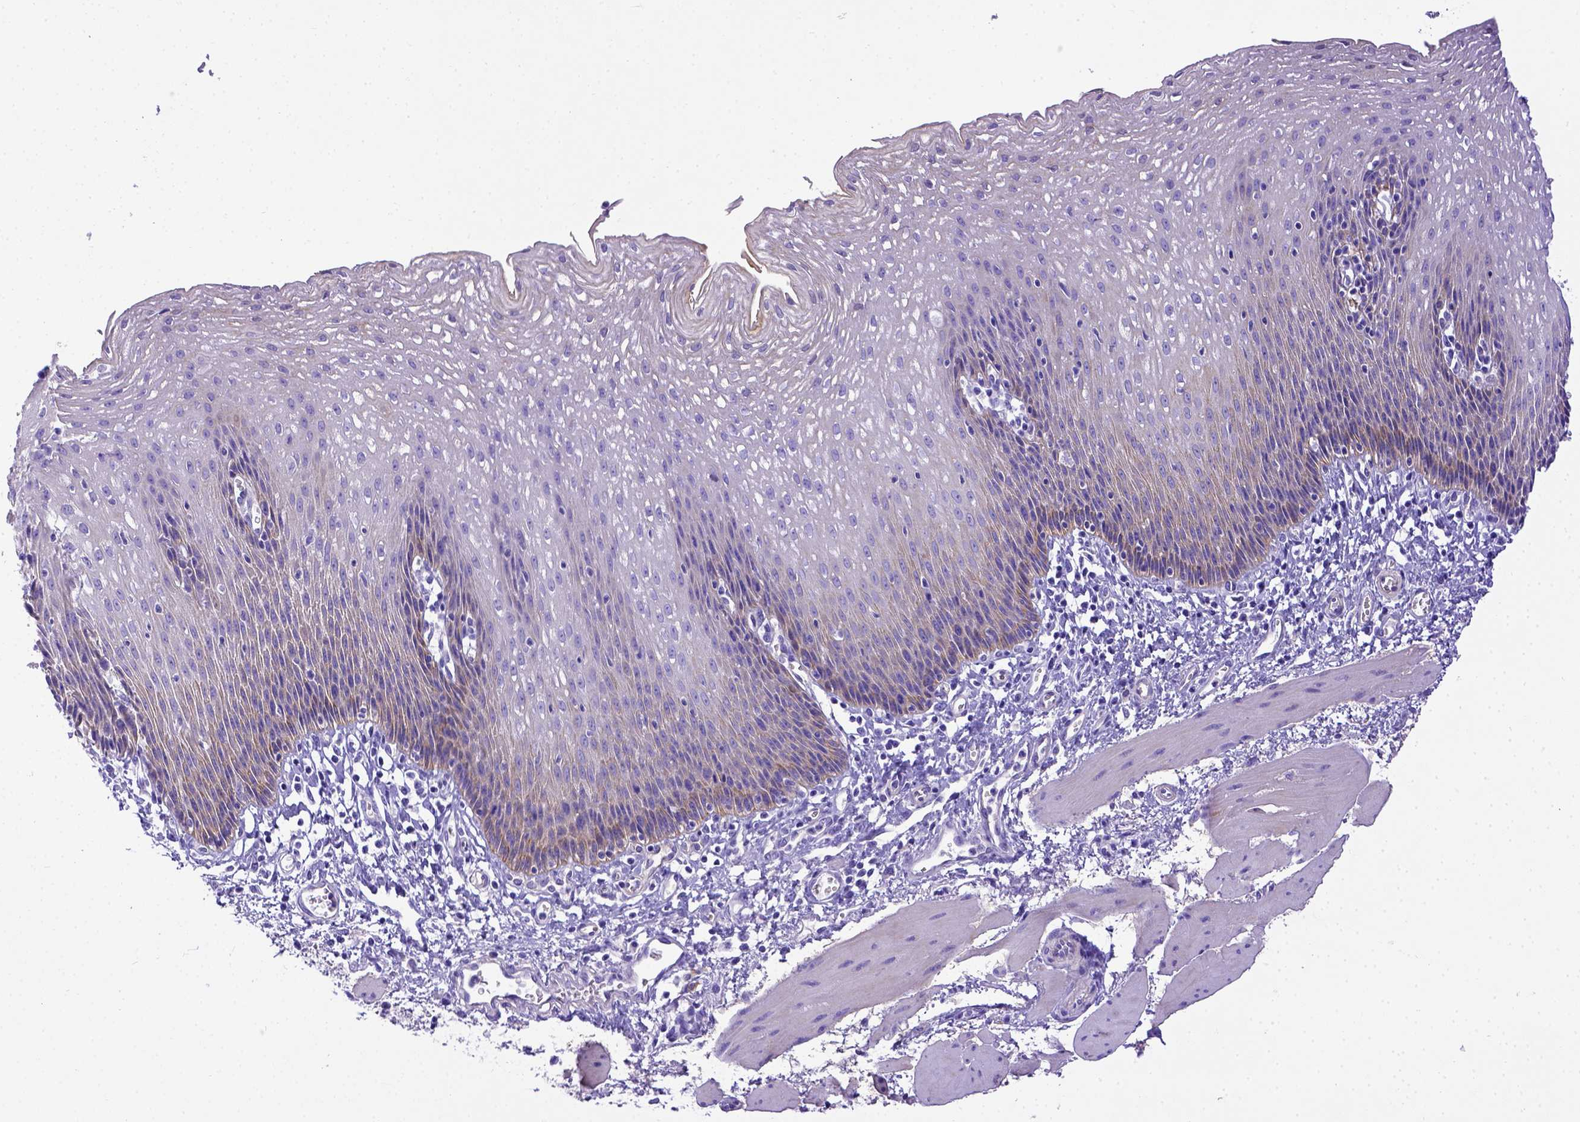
{"staining": {"intensity": "weak", "quantity": "25%-75%", "location": "cytoplasmic/membranous"}, "tissue": "esophagus", "cell_type": "Squamous epithelial cells", "image_type": "normal", "snomed": [{"axis": "morphology", "description": "Normal tissue, NOS"}, {"axis": "topography", "description": "Esophagus"}], "caption": "An IHC micrograph of unremarkable tissue is shown. Protein staining in brown shows weak cytoplasmic/membranous positivity in esophagus within squamous epithelial cells. (Stains: DAB in brown, nuclei in blue, Microscopy: brightfield microscopy at high magnification).", "gene": "LRRC18", "patient": {"sex": "female", "age": 64}}